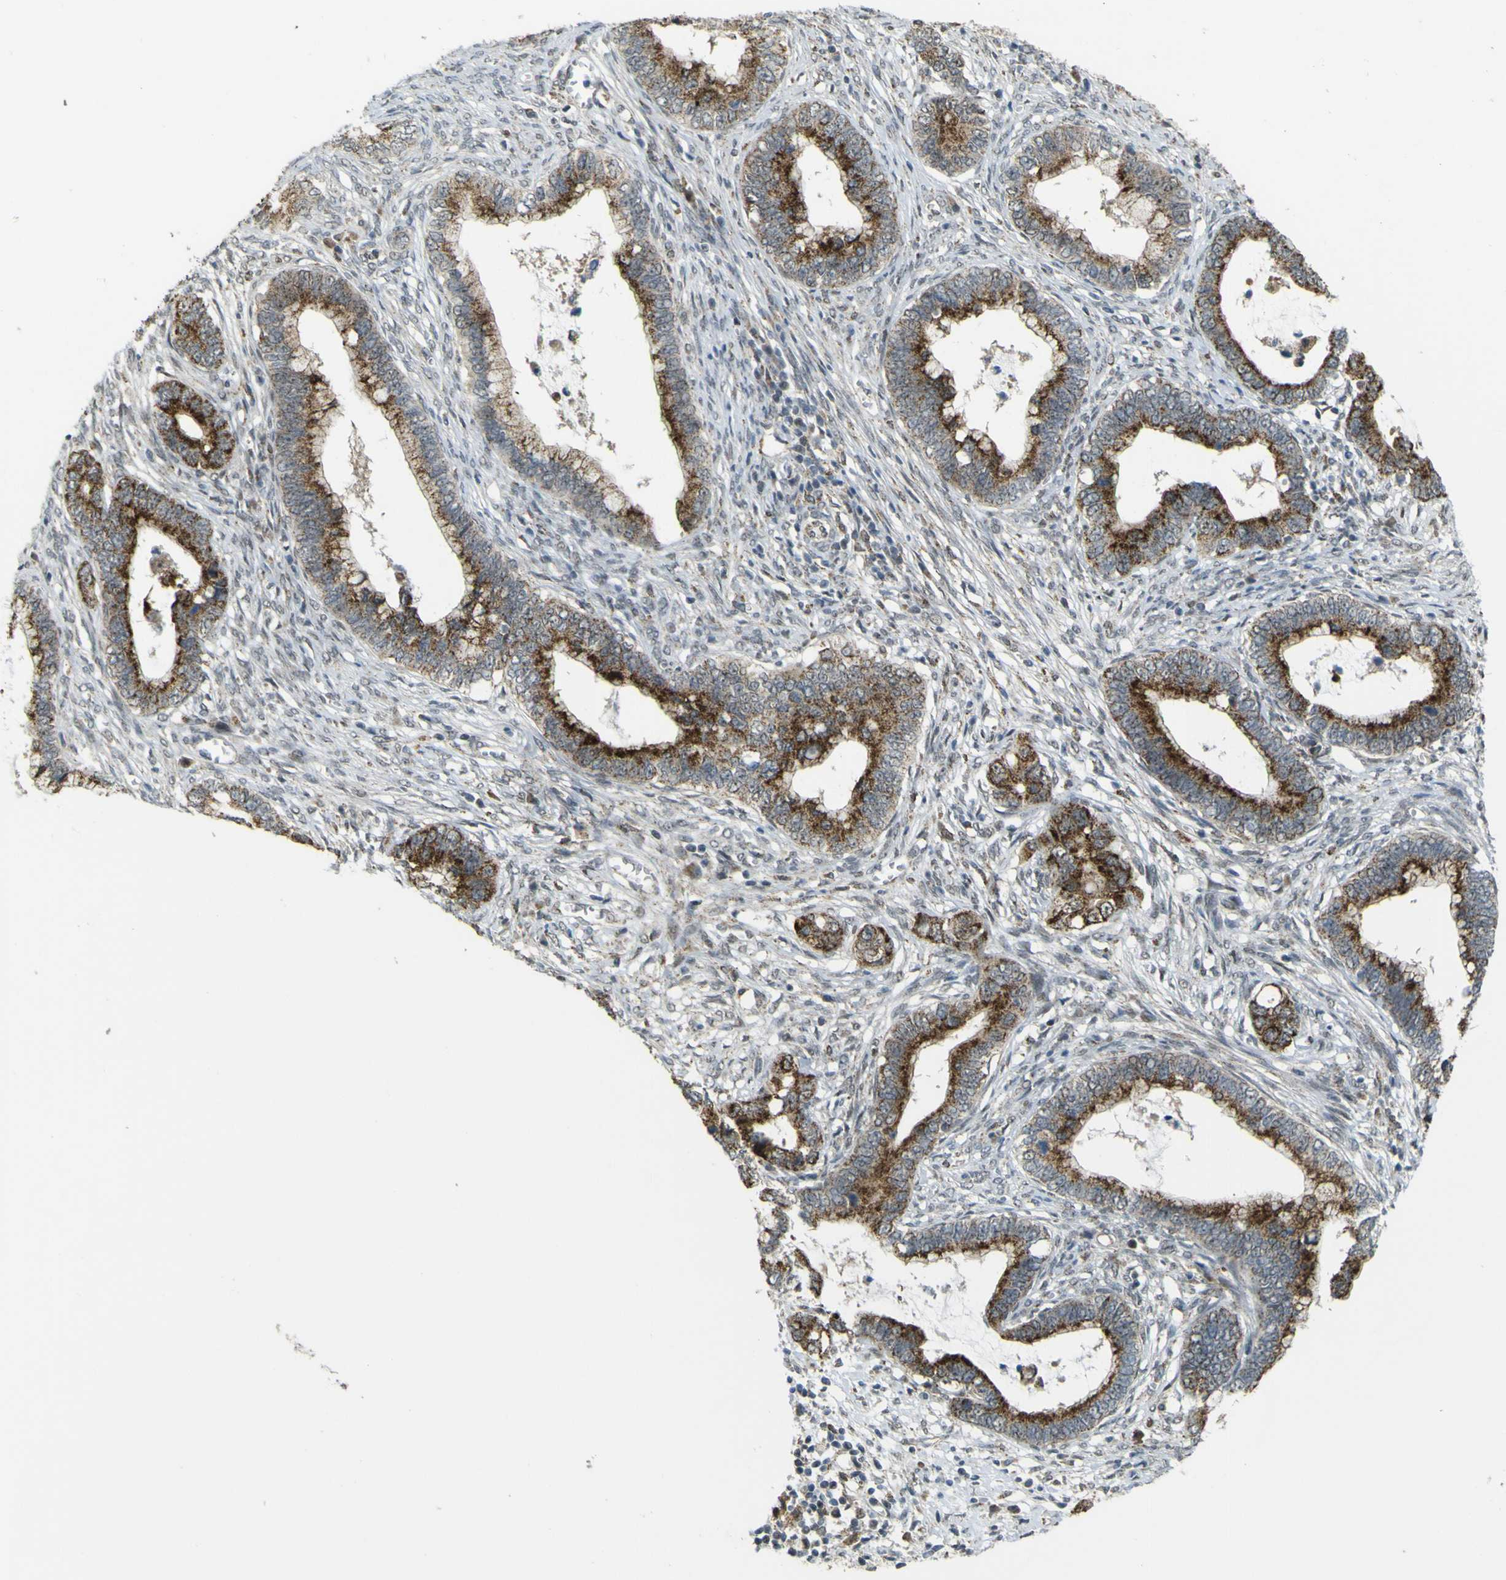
{"staining": {"intensity": "strong", "quantity": ">75%", "location": "cytoplasmic/membranous"}, "tissue": "cervical cancer", "cell_type": "Tumor cells", "image_type": "cancer", "snomed": [{"axis": "morphology", "description": "Adenocarcinoma, NOS"}, {"axis": "topography", "description": "Cervix"}], "caption": "Human cervical cancer (adenocarcinoma) stained with a brown dye demonstrates strong cytoplasmic/membranous positive positivity in about >75% of tumor cells.", "gene": "ACBD5", "patient": {"sex": "female", "age": 44}}